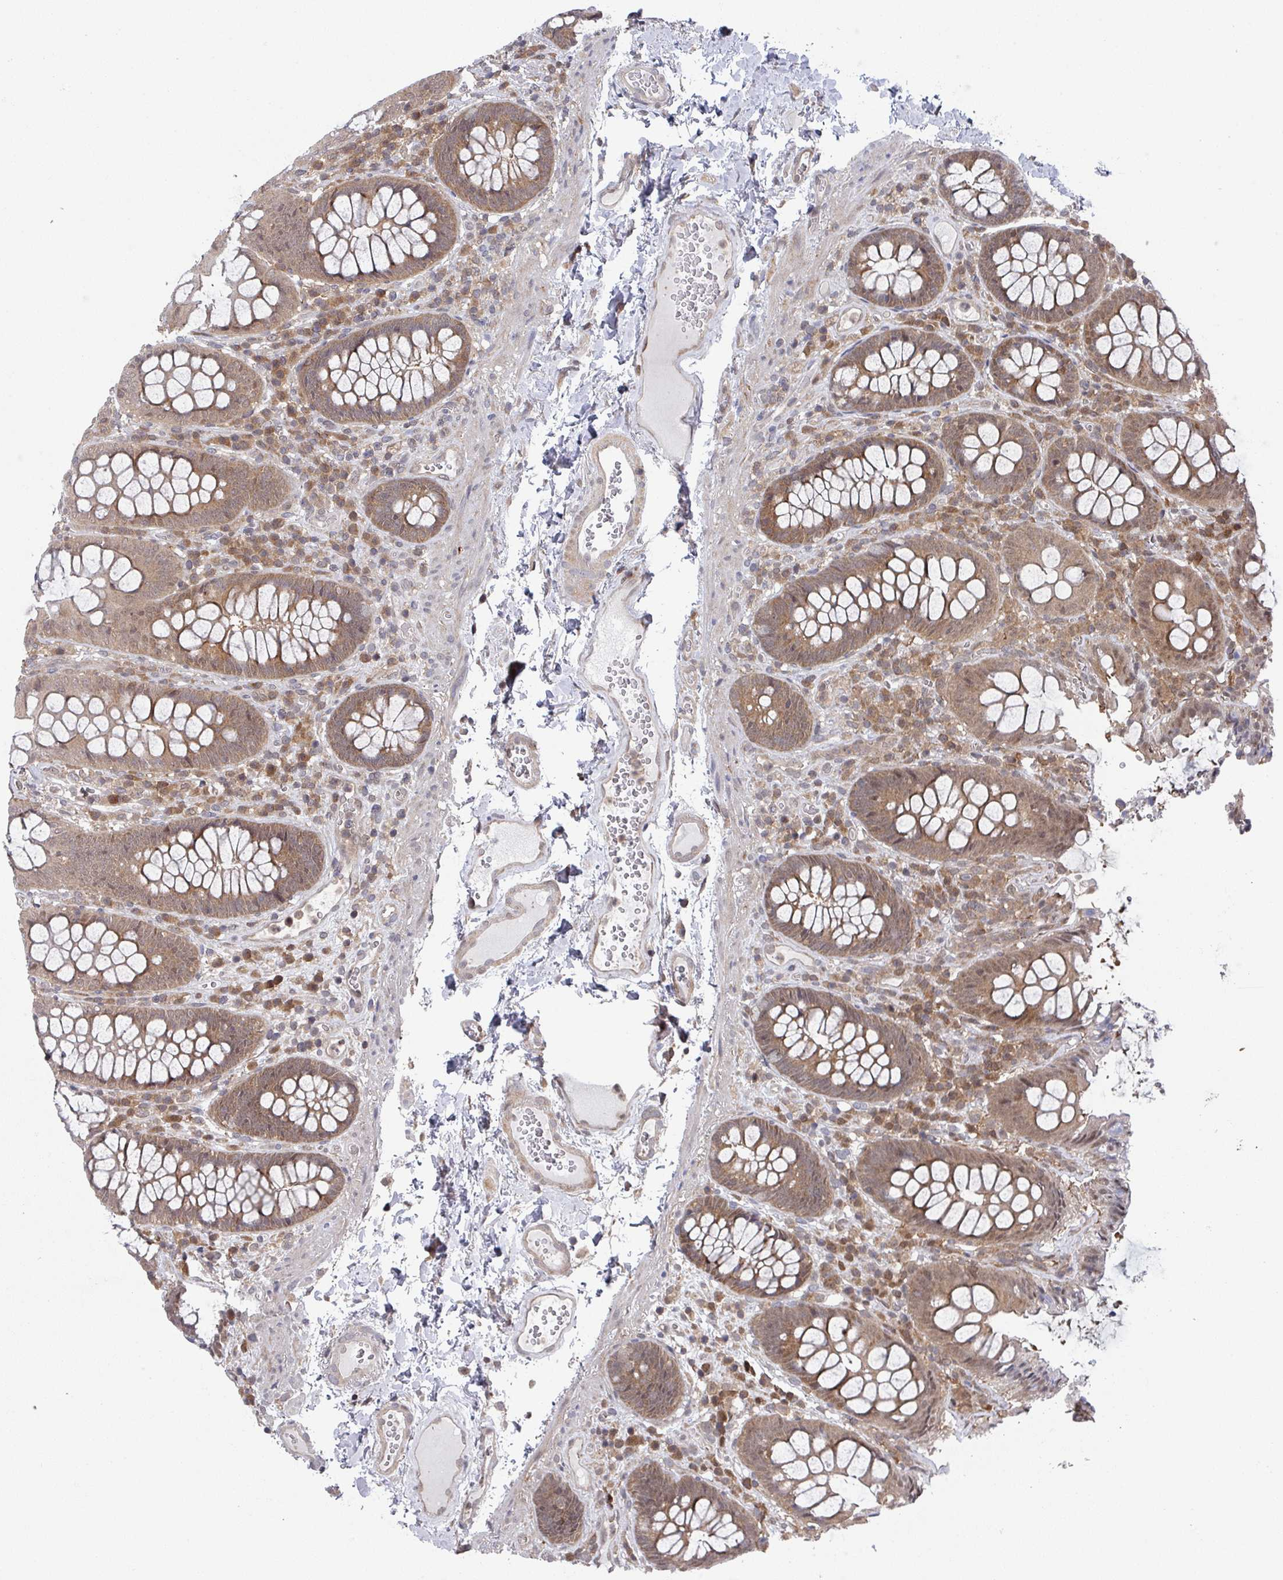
{"staining": {"intensity": "weak", "quantity": "25%-75%", "location": "cytoplasmic/membranous,nuclear"}, "tissue": "colon", "cell_type": "Endothelial cells", "image_type": "normal", "snomed": [{"axis": "morphology", "description": "Normal tissue, NOS"}, {"axis": "topography", "description": "Colon"}], "caption": "A brown stain shows weak cytoplasmic/membranous,nuclear positivity of a protein in endothelial cells of normal human colon. (brown staining indicates protein expression, while blue staining denotes nuclei).", "gene": "GOLGA7B", "patient": {"sex": "male", "age": 84}}